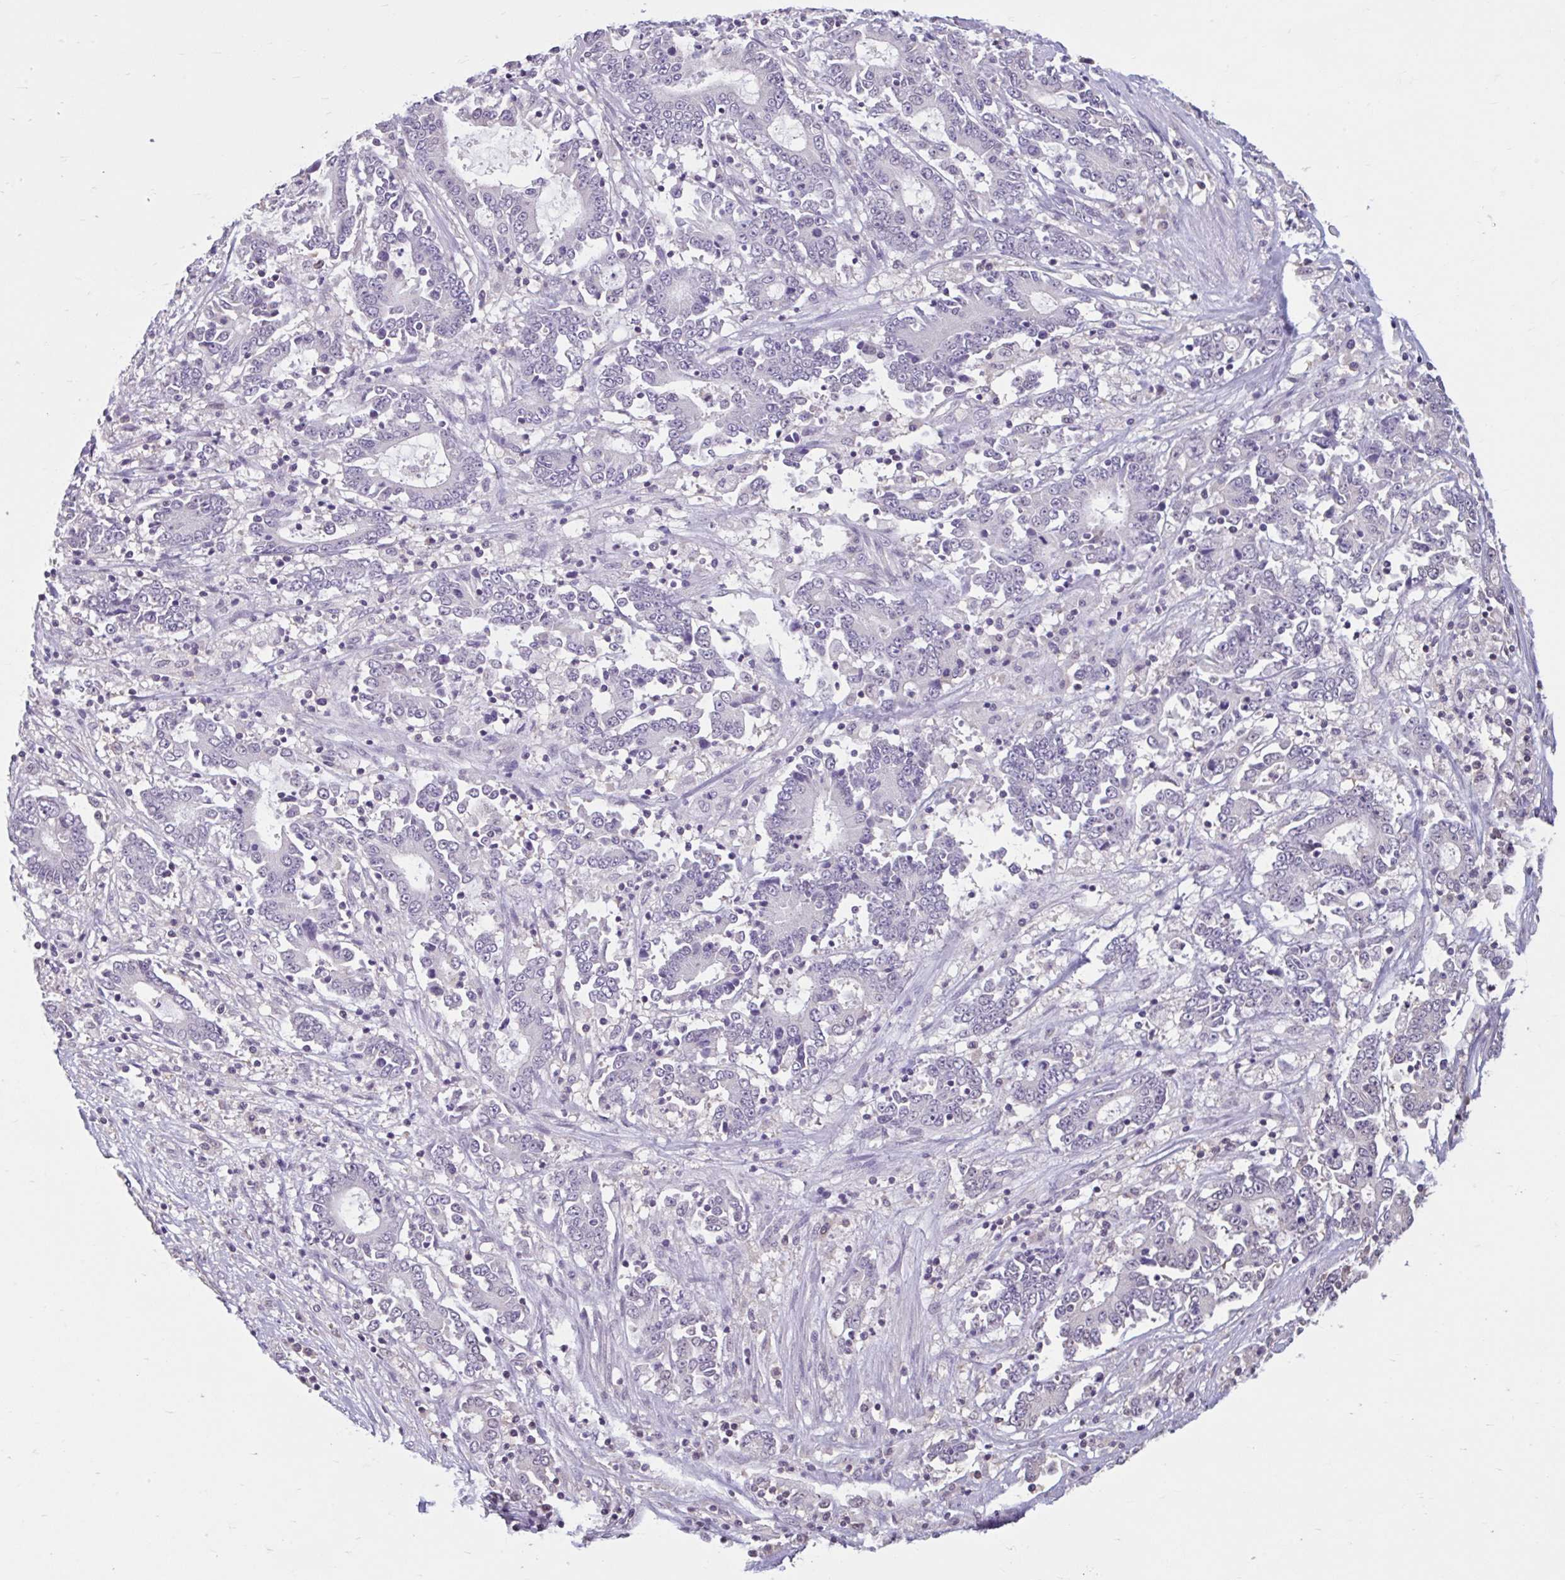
{"staining": {"intensity": "negative", "quantity": "none", "location": "none"}, "tissue": "stomach cancer", "cell_type": "Tumor cells", "image_type": "cancer", "snomed": [{"axis": "morphology", "description": "Adenocarcinoma, NOS"}, {"axis": "topography", "description": "Stomach, upper"}], "caption": "Adenocarcinoma (stomach) stained for a protein using IHC reveals no expression tumor cells.", "gene": "CDH19", "patient": {"sex": "male", "age": 68}}